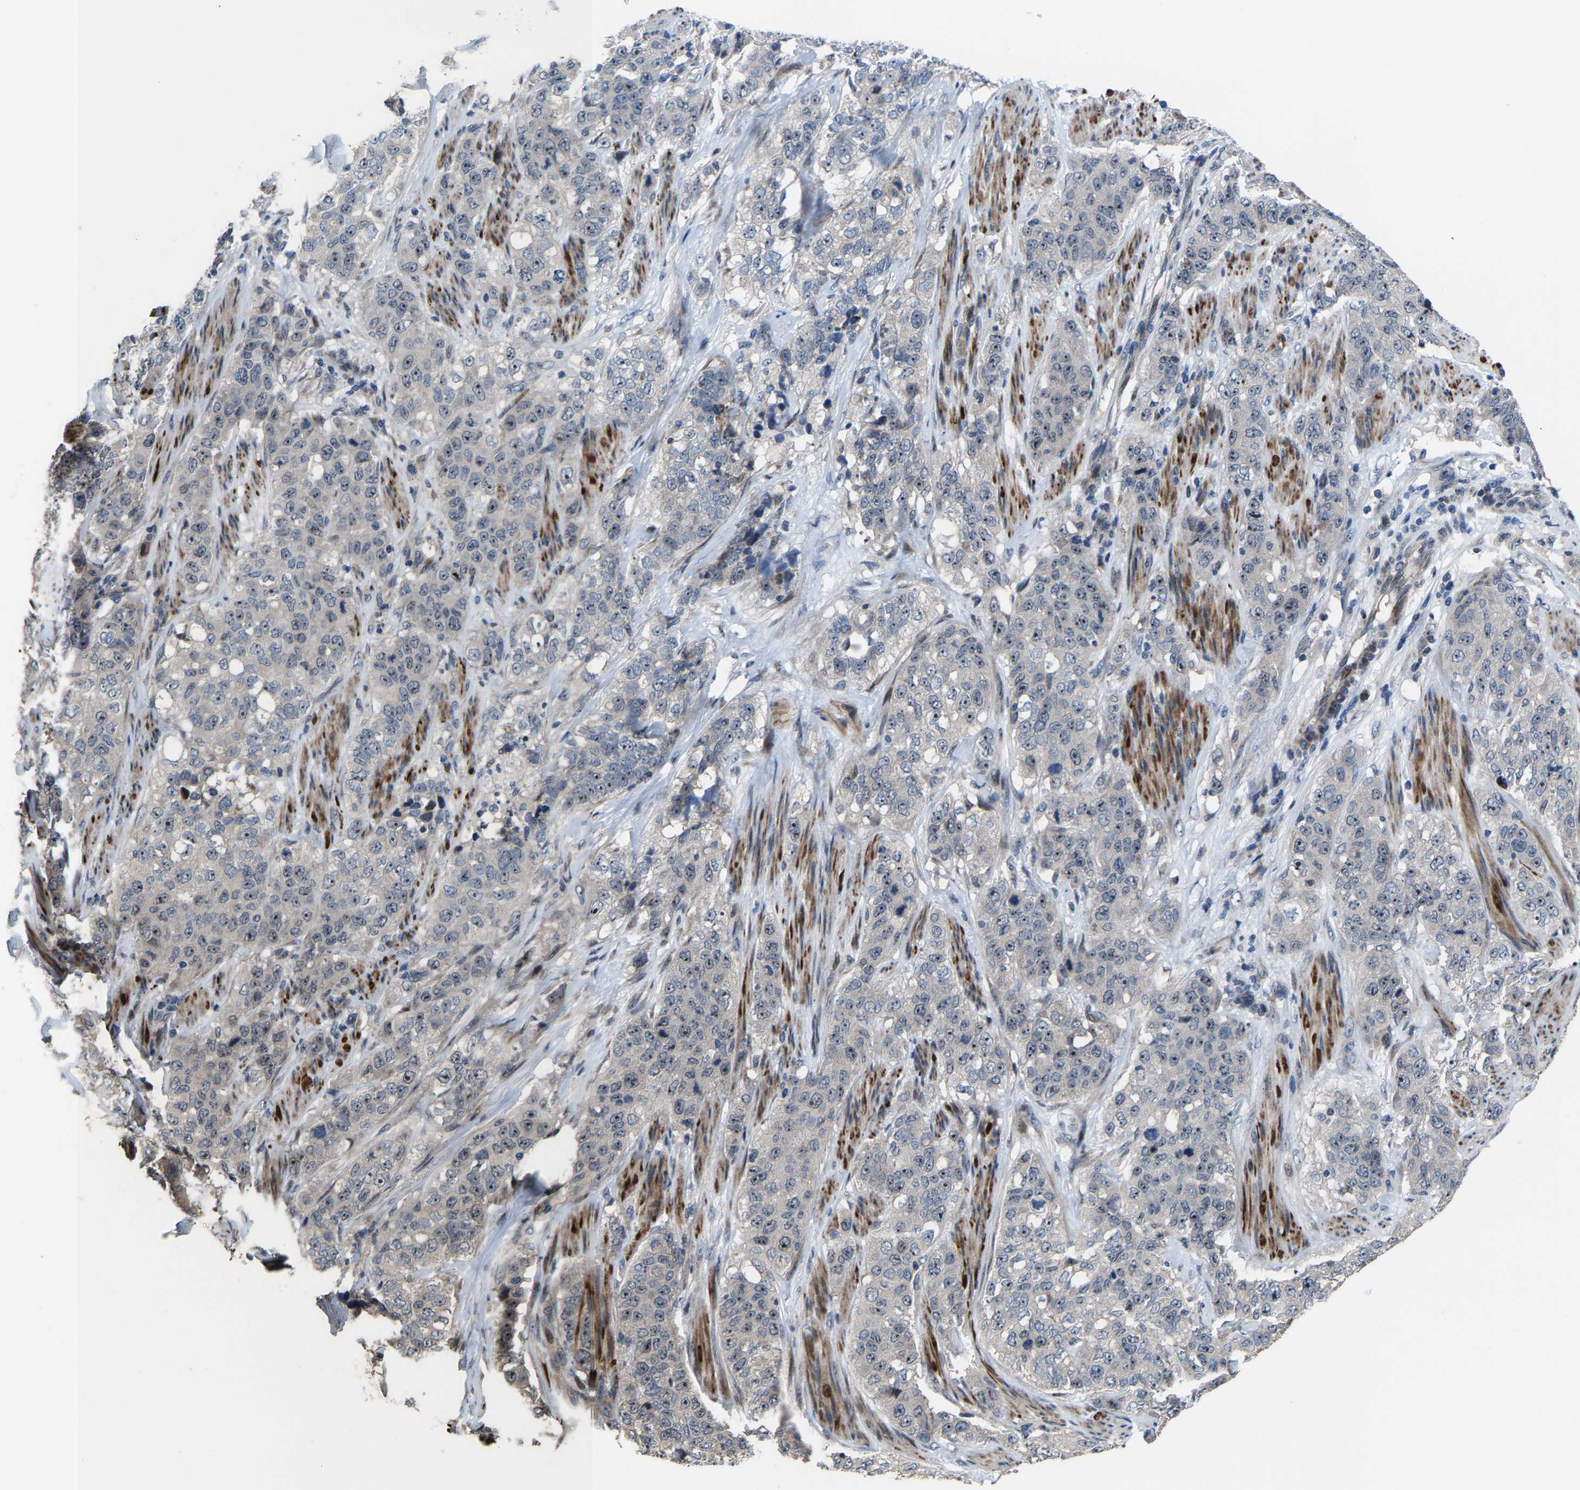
{"staining": {"intensity": "moderate", "quantity": "25%-75%", "location": "nuclear"}, "tissue": "stomach cancer", "cell_type": "Tumor cells", "image_type": "cancer", "snomed": [{"axis": "morphology", "description": "Adenocarcinoma, NOS"}, {"axis": "topography", "description": "Stomach"}], "caption": "Immunohistochemical staining of human stomach cancer reveals medium levels of moderate nuclear protein positivity in about 25%-75% of tumor cells.", "gene": "HAUS6", "patient": {"sex": "male", "age": 48}}